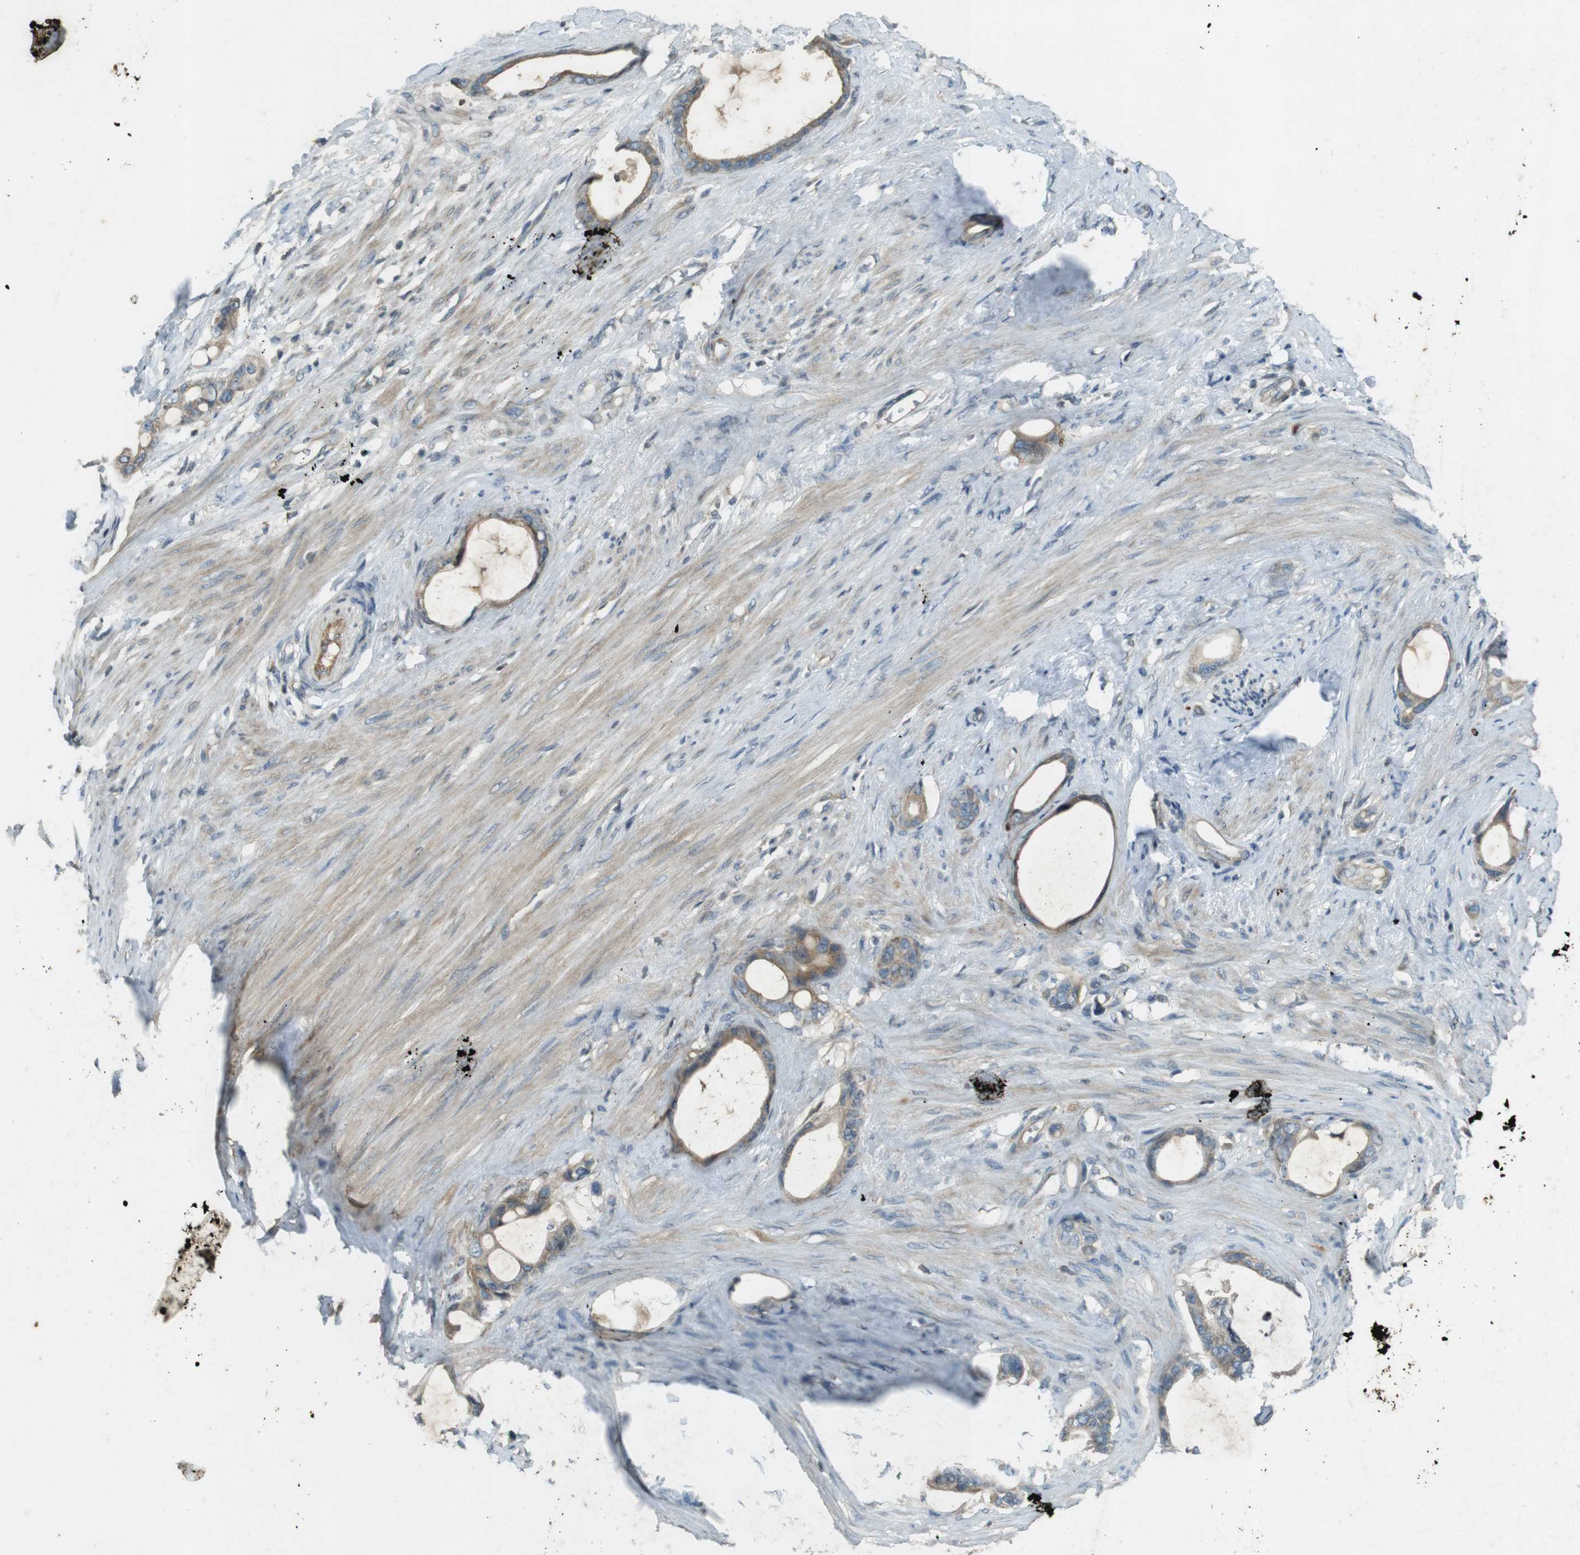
{"staining": {"intensity": "weak", "quantity": ">75%", "location": "cytoplasmic/membranous"}, "tissue": "stomach cancer", "cell_type": "Tumor cells", "image_type": "cancer", "snomed": [{"axis": "morphology", "description": "Adenocarcinoma, NOS"}, {"axis": "topography", "description": "Stomach"}], "caption": "Adenocarcinoma (stomach) tissue displays weak cytoplasmic/membranous expression in approximately >75% of tumor cells", "gene": "ZYX", "patient": {"sex": "female", "age": 75}}